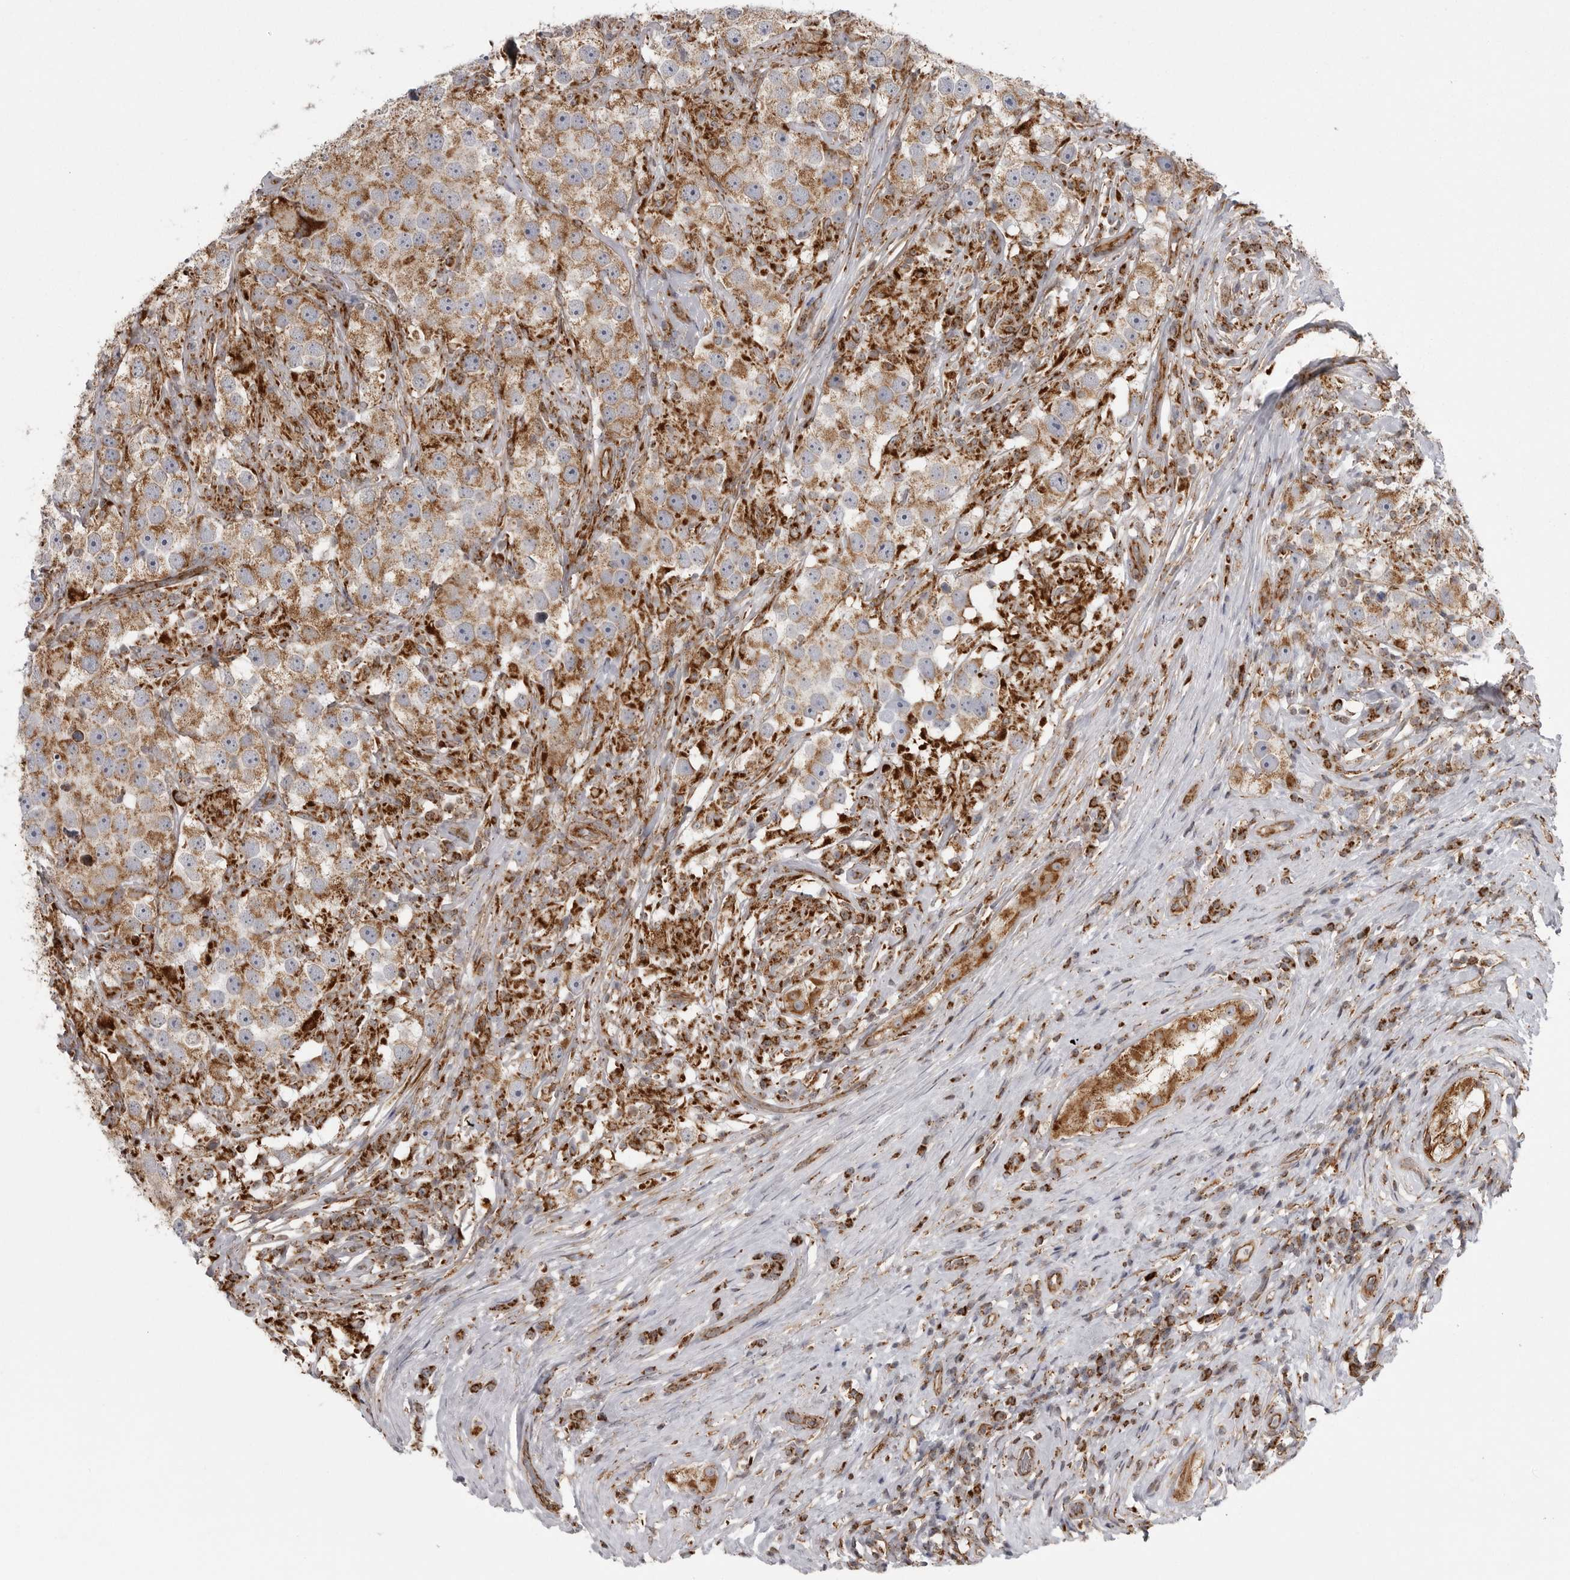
{"staining": {"intensity": "moderate", "quantity": ">75%", "location": "cytoplasmic/membranous"}, "tissue": "testis cancer", "cell_type": "Tumor cells", "image_type": "cancer", "snomed": [{"axis": "morphology", "description": "Seminoma, NOS"}, {"axis": "topography", "description": "Testis"}], "caption": "Immunohistochemical staining of human testis cancer reveals moderate cytoplasmic/membranous protein expression in about >75% of tumor cells.", "gene": "FH", "patient": {"sex": "male", "age": 49}}